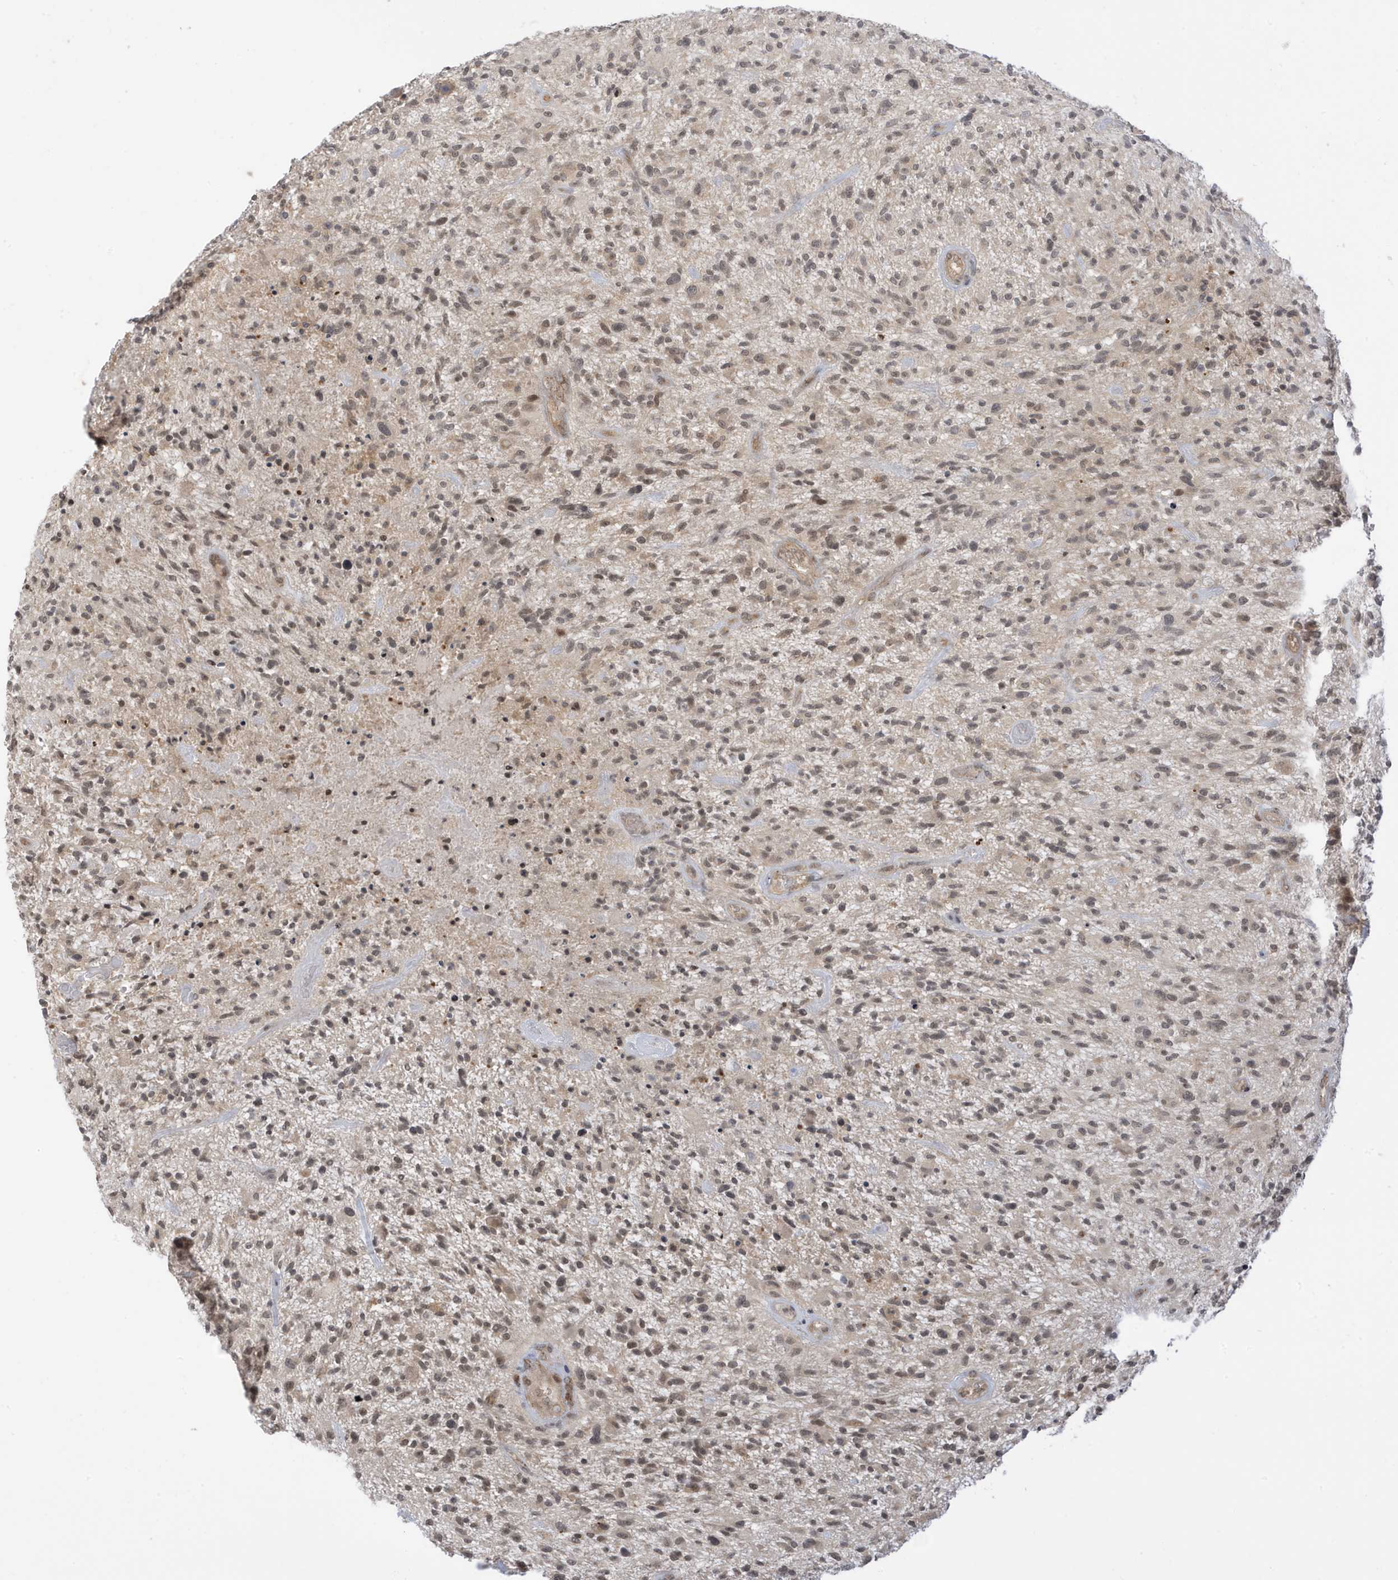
{"staining": {"intensity": "moderate", "quantity": ">75%", "location": "nuclear"}, "tissue": "glioma", "cell_type": "Tumor cells", "image_type": "cancer", "snomed": [{"axis": "morphology", "description": "Glioma, malignant, High grade"}, {"axis": "topography", "description": "Brain"}], "caption": "Brown immunohistochemical staining in human high-grade glioma (malignant) exhibits moderate nuclear staining in about >75% of tumor cells.", "gene": "TAB3", "patient": {"sex": "male", "age": 47}}